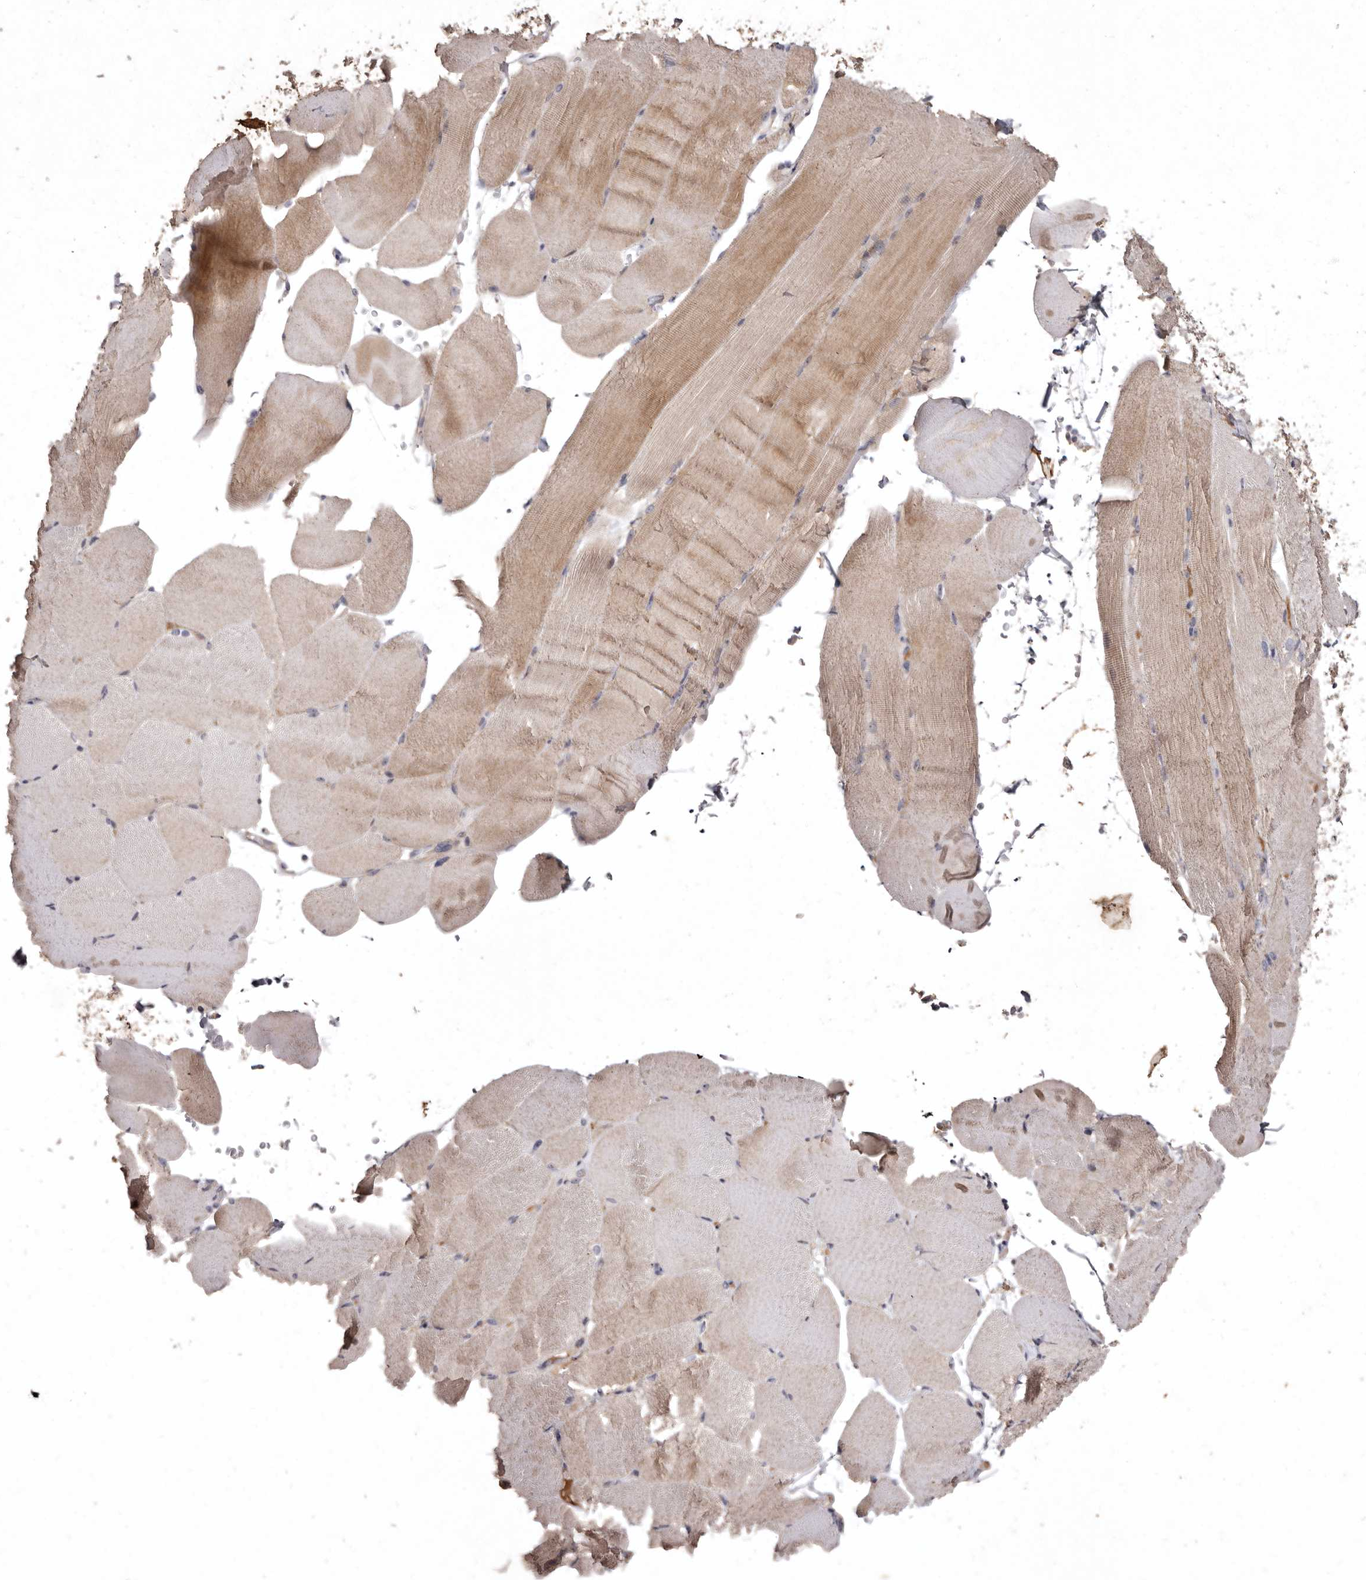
{"staining": {"intensity": "weak", "quantity": "25%-75%", "location": "cytoplasmic/membranous"}, "tissue": "skeletal muscle", "cell_type": "Myocytes", "image_type": "normal", "snomed": [{"axis": "morphology", "description": "Normal tissue, NOS"}, {"axis": "topography", "description": "Skeletal muscle"}, {"axis": "topography", "description": "Parathyroid gland"}], "caption": "Skeletal muscle stained for a protein (brown) exhibits weak cytoplasmic/membranous positive expression in about 25%-75% of myocytes.", "gene": "FLAD1", "patient": {"sex": "female", "age": 37}}